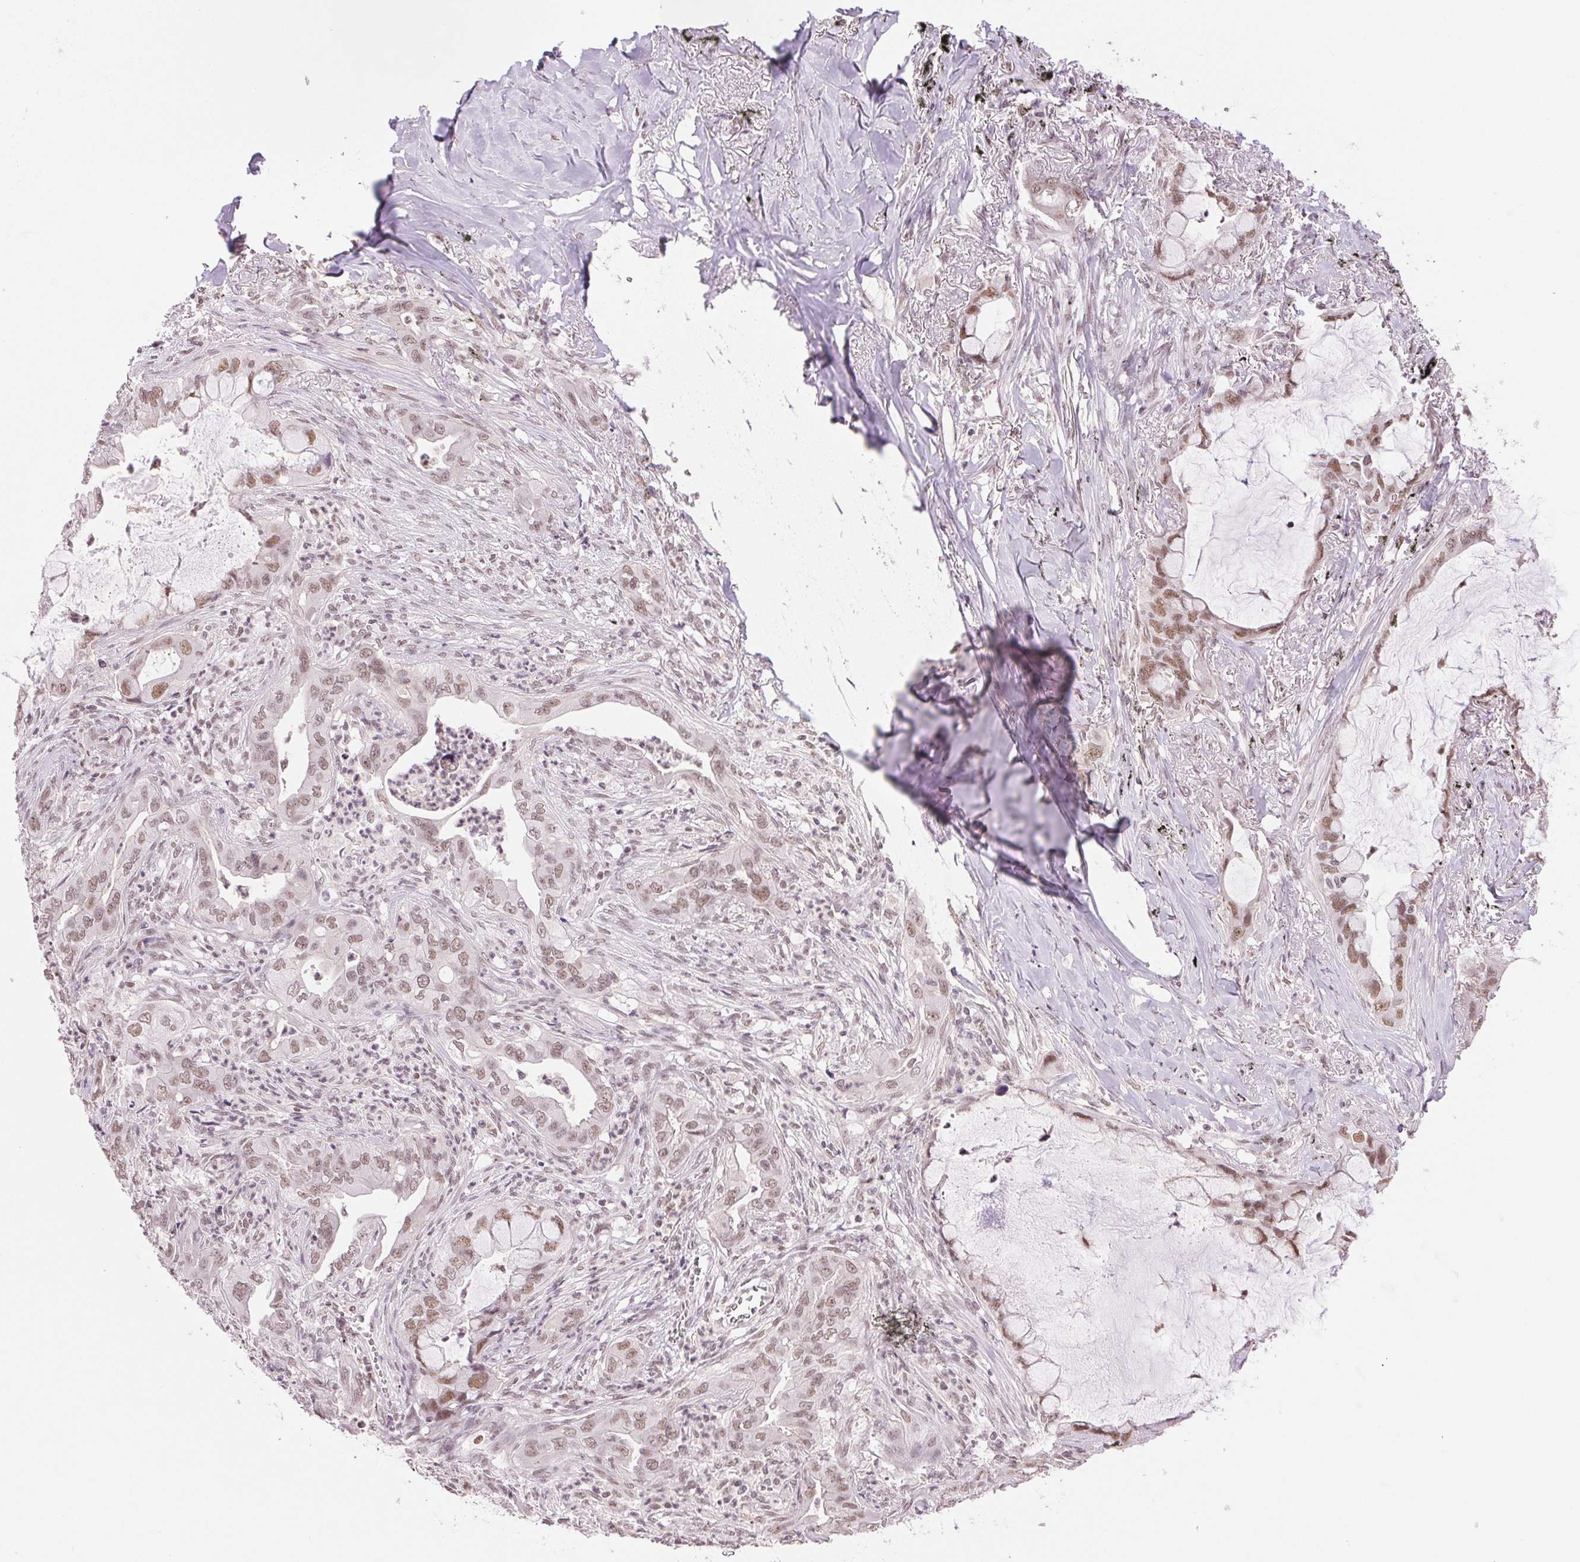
{"staining": {"intensity": "weak", "quantity": ">75%", "location": "nuclear"}, "tissue": "lung cancer", "cell_type": "Tumor cells", "image_type": "cancer", "snomed": [{"axis": "morphology", "description": "Adenocarcinoma, NOS"}, {"axis": "topography", "description": "Lung"}], "caption": "A photomicrograph of lung cancer (adenocarcinoma) stained for a protein shows weak nuclear brown staining in tumor cells. (IHC, brightfield microscopy, high magnification).", "gene": "RPRD1B", "patient": {"sex": "male", "age": 65}}